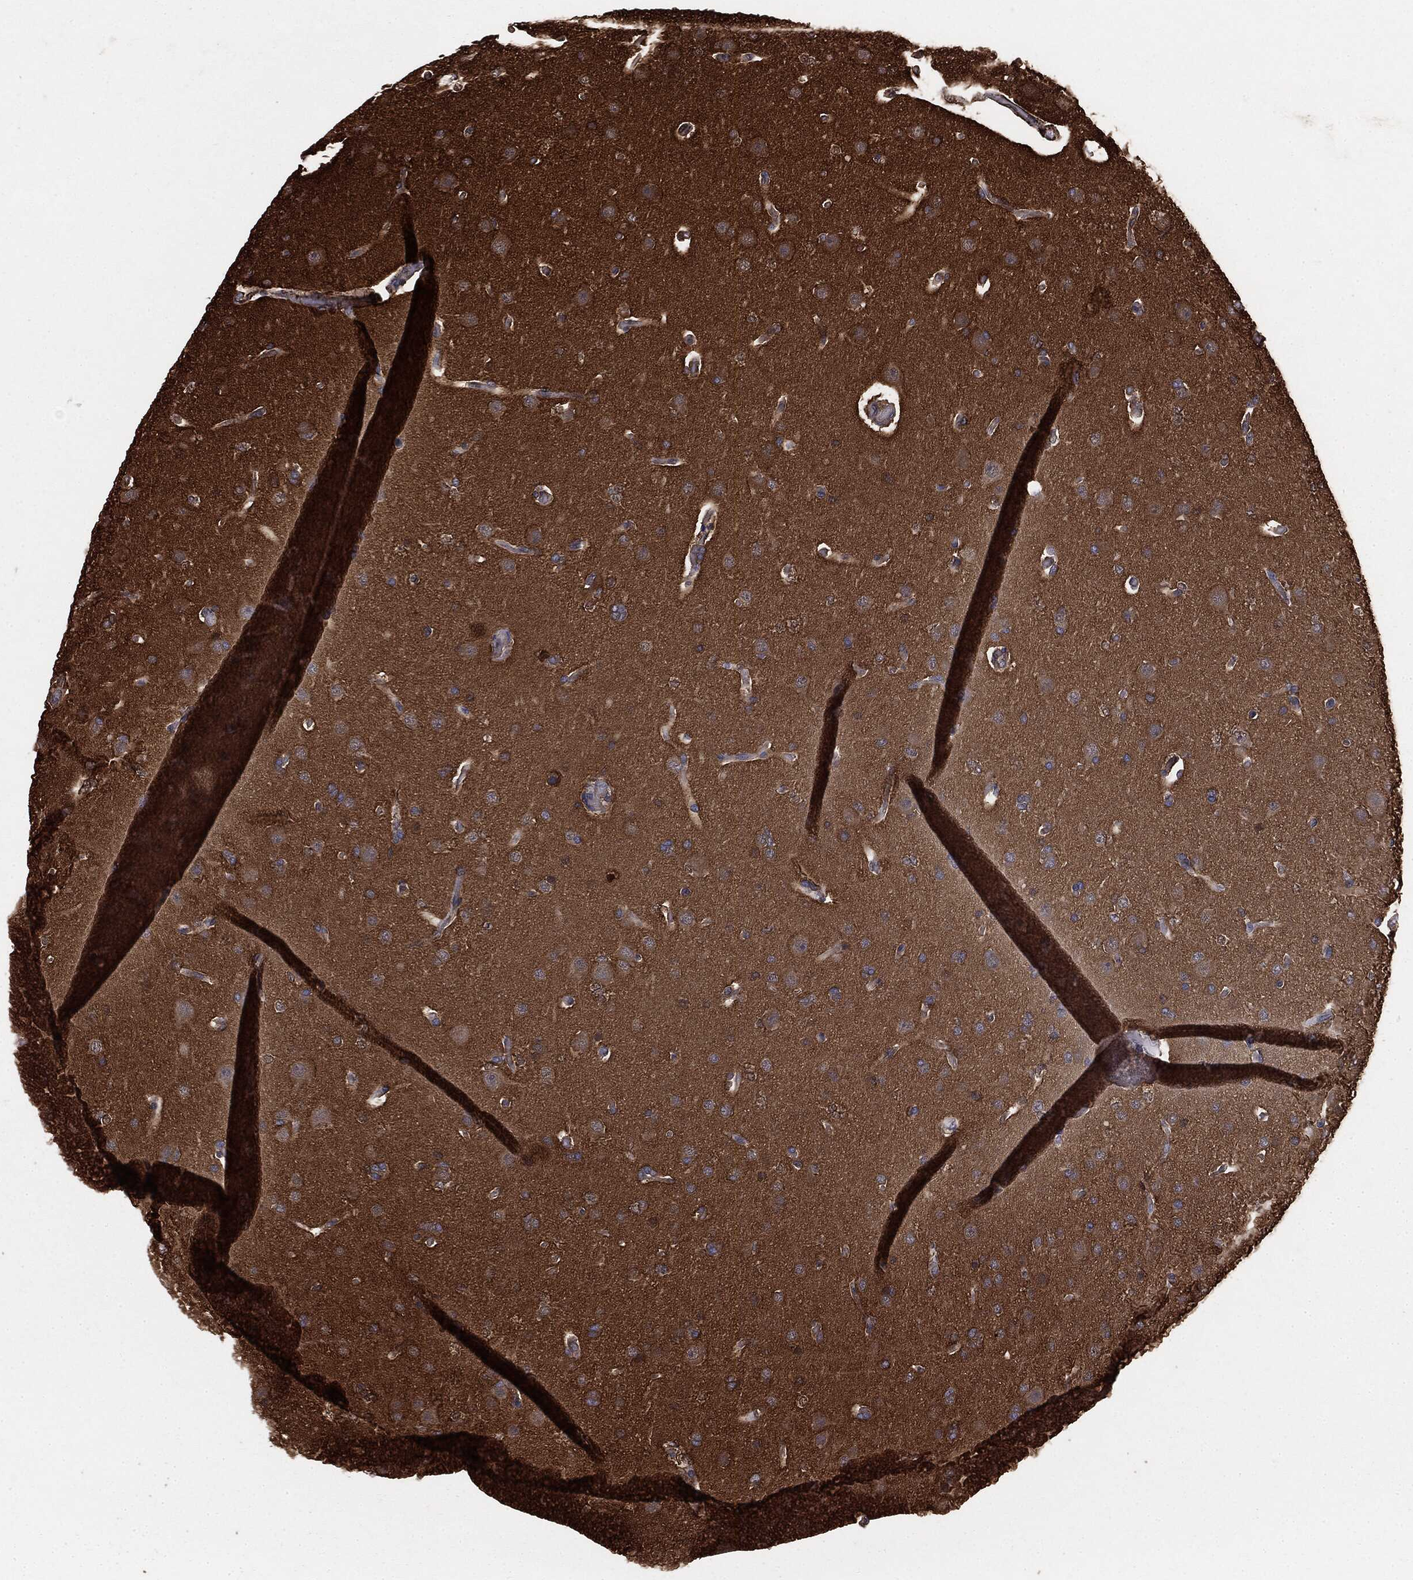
{"staining": {"intensity": "negative", "quantity": "none", "location": "none"}, "tissue": "glioma", "cell_type": "Tumor cells", "image_type": "cancer", "snomed": [{"axis": "morphology", "description": "Glioma, malignant, Low grade"}, {"axis": "topography", "description": "Brain"}], "caption": "Protein analysis of malignant glioma (low-grade) shows no significant staining in tumor cells. (DAB IHC, high magnification).", "gene": "GNB5", "patient": {"sex": "male", "age": 41}}